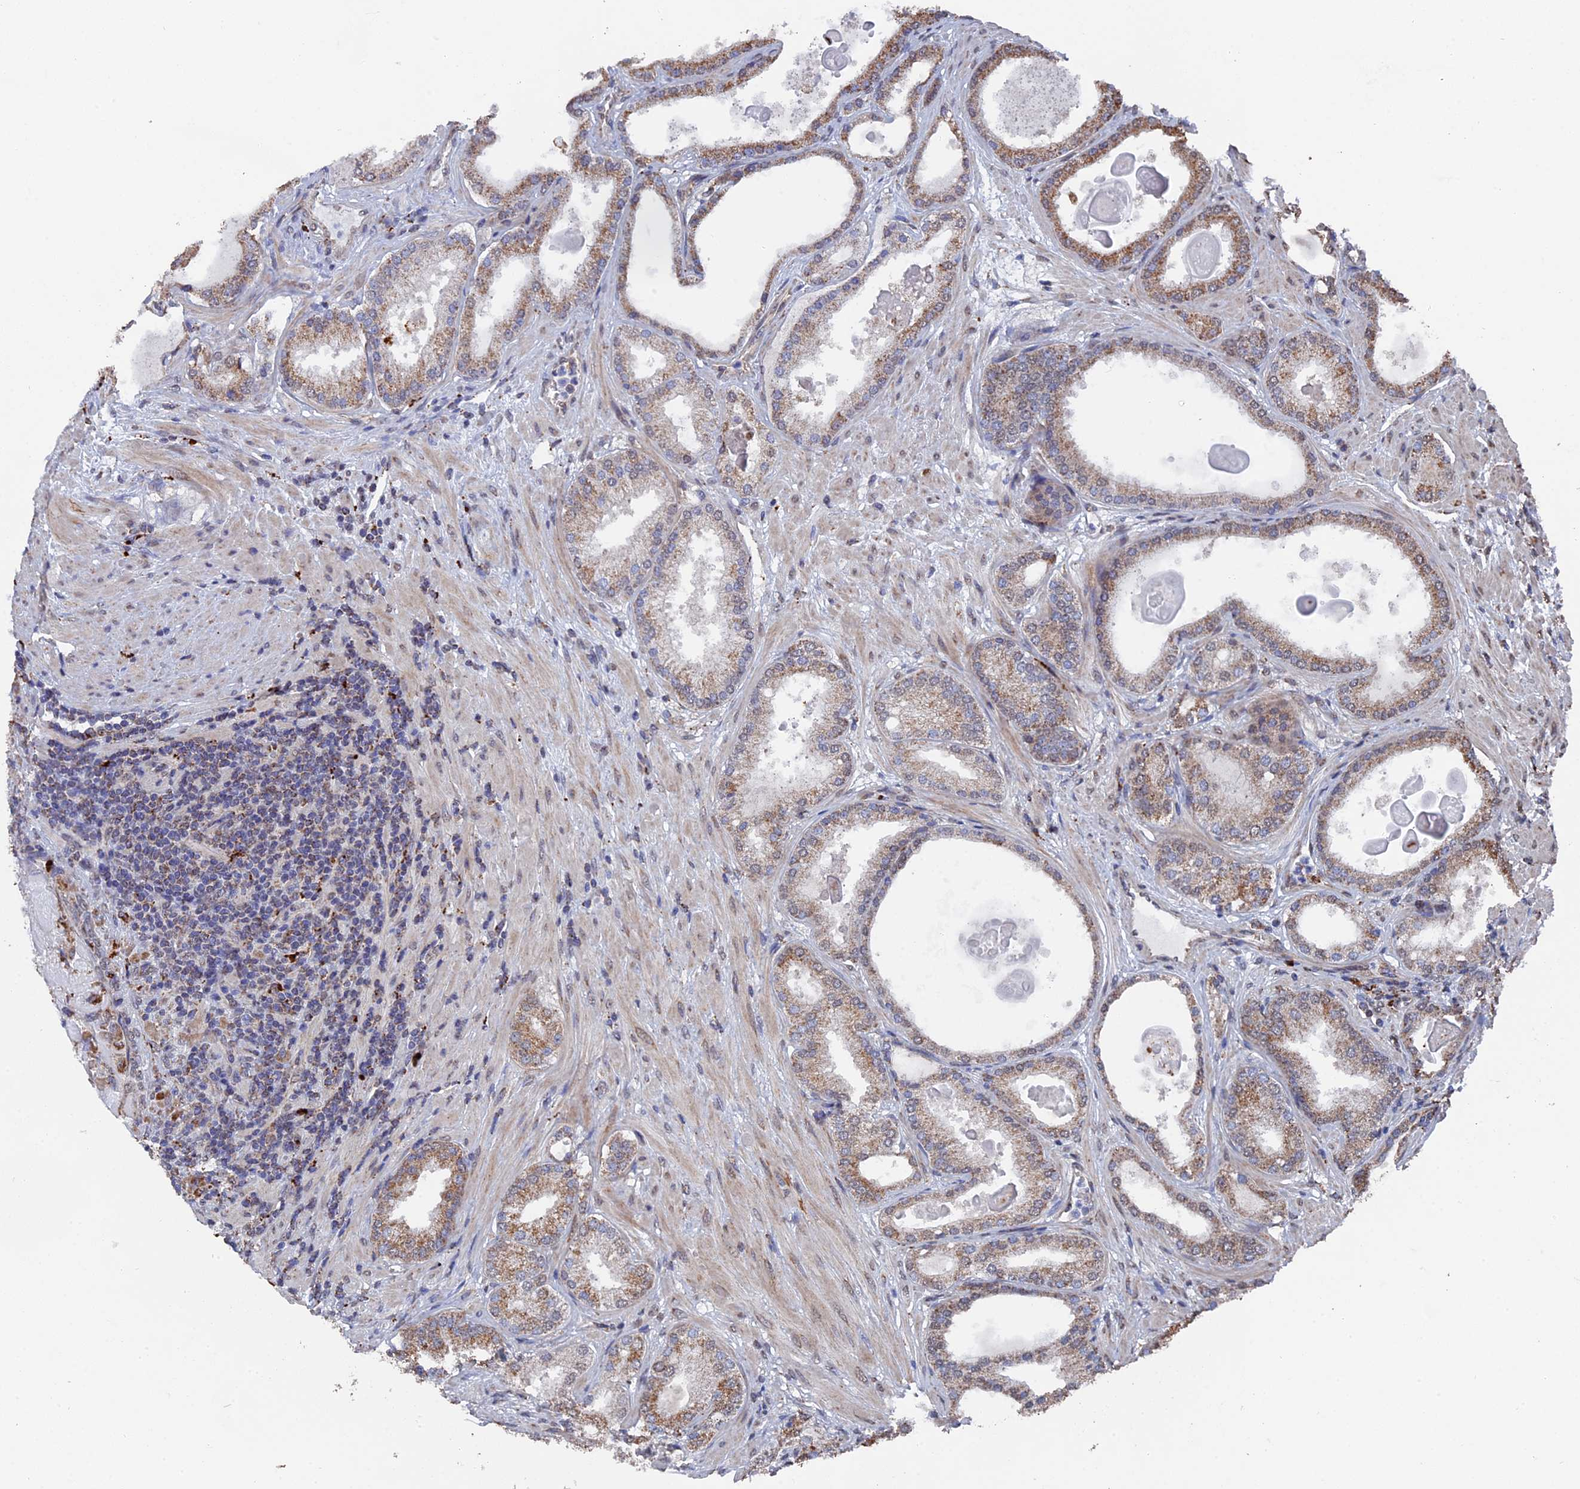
{"staining": {"intensity": "moderate", "quantity": "25%-75%", "location": "cytoplasmic/membranous"}, "tissue": "prostate cancer", "cell_type": "Tumor cells", "image_type": "cancer", "snomed": [{"axis": "morphology", "description": "Adenocarcinoma, Low grade"}, {"axis": "topography", "description": "Prostate"}], "caption": "A micrograph showing moderate cytoplasmic/membranous positivity in about 25%-75% of tumor cells in prostate cancer (adenocarcinoma (low-grade)), as visualized by brown immunohistochemical staining.", "gene": "SMG9", "patient": {"sex": "male", "age": 59}}